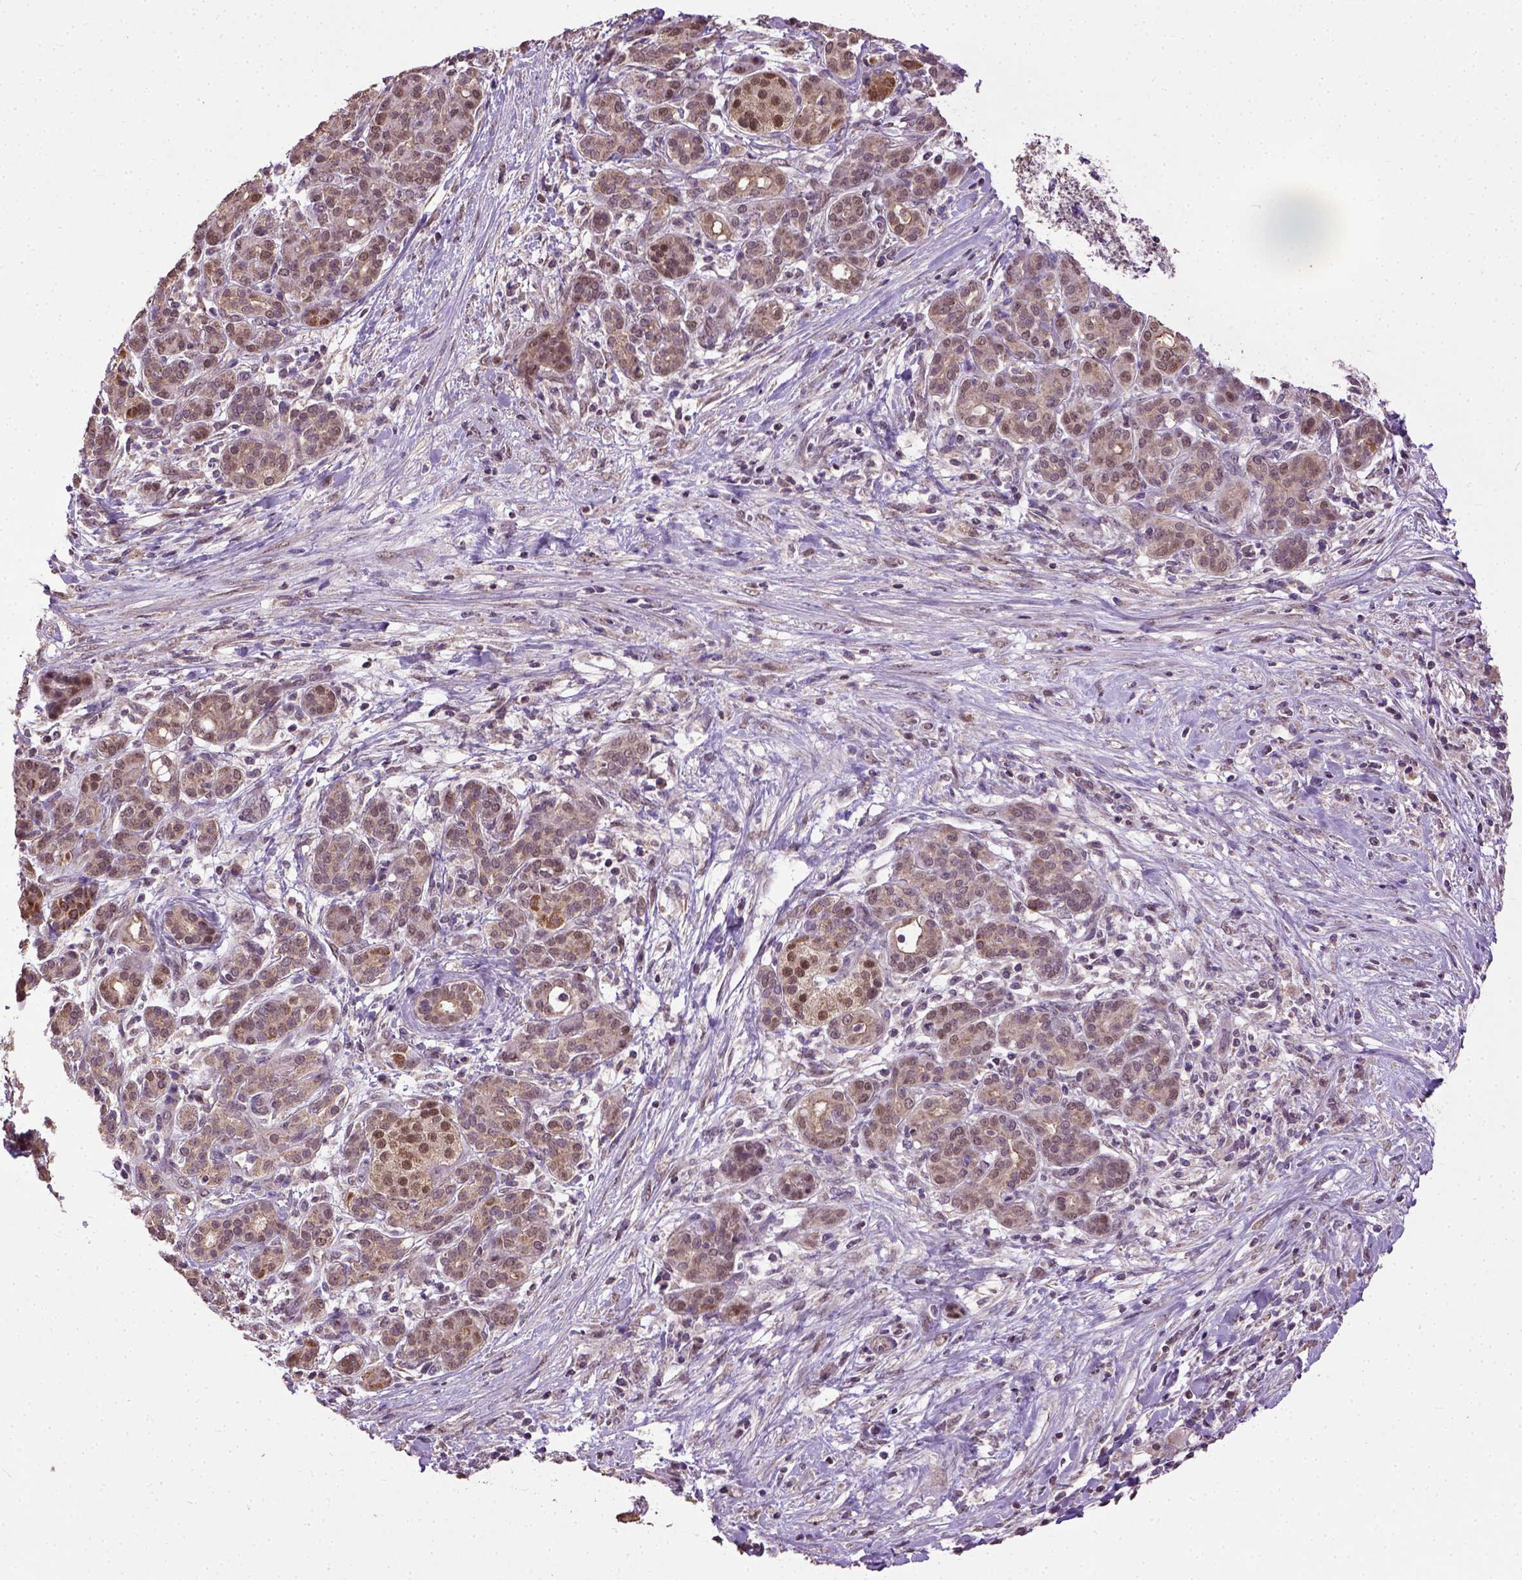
{"staining": {"intensity": "moderate", "quantity": ">75%", "location": "cytoplasmic/membranous,nuclear"}, "tissue": "pancreatic cancer", "cell_type": "Tumor cells", "image_type": "cancer", "snomed": [{"axis": "morphology", "description": "Adenocarcinoma, NOS"}, {"axis": "topography", "description": "Pancreas"}], "caption": "Protein expression analysis of pancreatic cancer (adenocarcinoma) exhibits moderate cytoplasmic/membranous and nuclear positivity in approximately >75% of tumor cells. The staining was performed using DAB (3,3'-diaminobenzidine), with brown indicating positive protein expression. Nuclei are stained blue with hematoxylin.", "gene": "UBA3", "patient": {"sex": "male", "age": 44}}